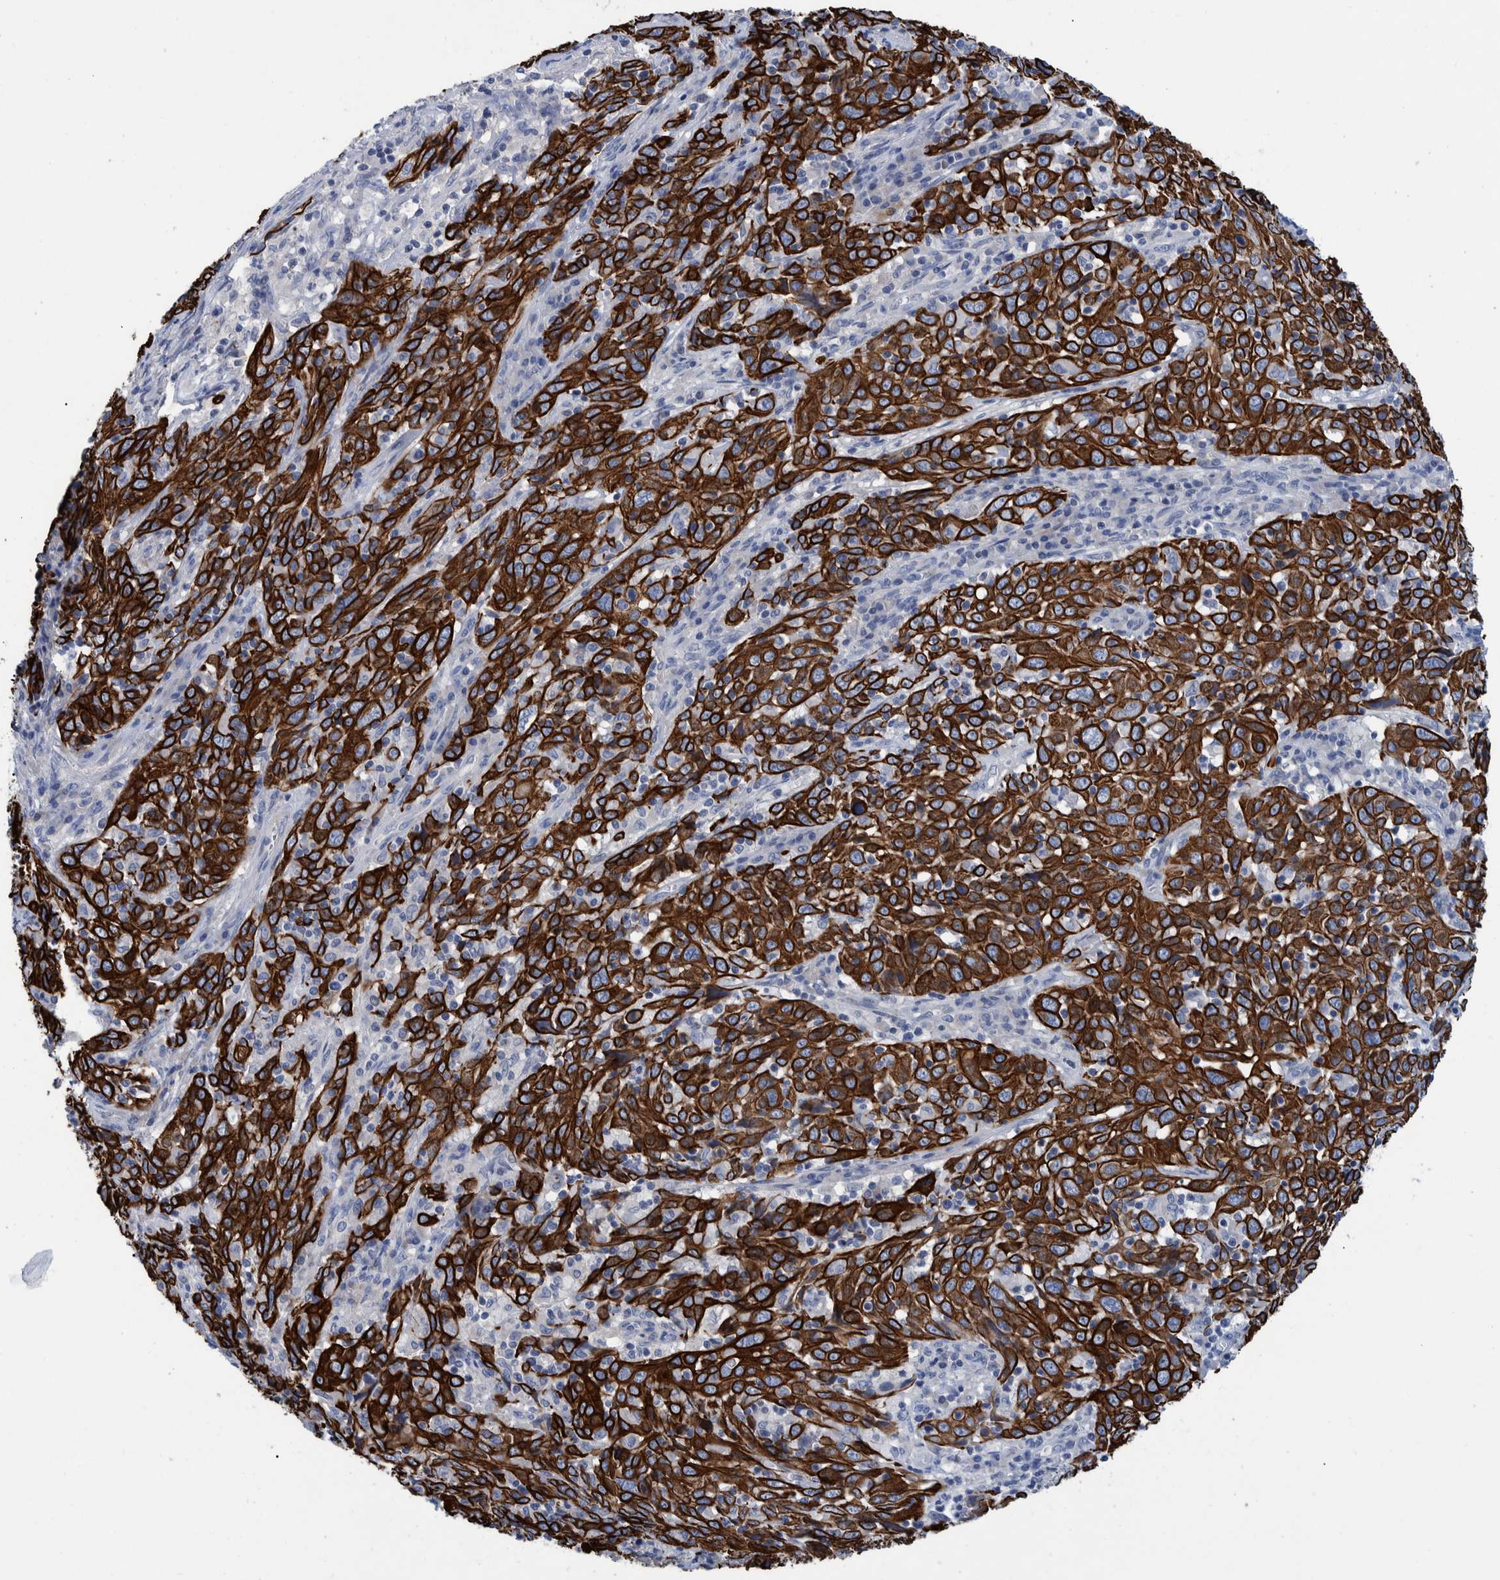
{"staining": {"intensity": "strong", "quantity": ">75%", "location": "cytoplasmic/membranous"}, "tissue": "cervical cancer", "cell_type": "Tumor cells", "image_type": "cancer", "snomed": [{"axis": "morphology", "description": "Squamous cell carcinoma, NOS"}, {"axis": "topography", "description": "Cervix"}], "caption": "Immunohistochemical staining of cervical cancer exhibits high levels of strong cytoplasmic/membranous protein staining in about >75% of tumor cells. Using DAB (3,3'-diaminobenzidine) (brown) and hematoxylin (blue) stains, captured at high magnification using brightfield microscopy.", "gene": "MKS1", "patient": {"sex": "female", "age": 46}}